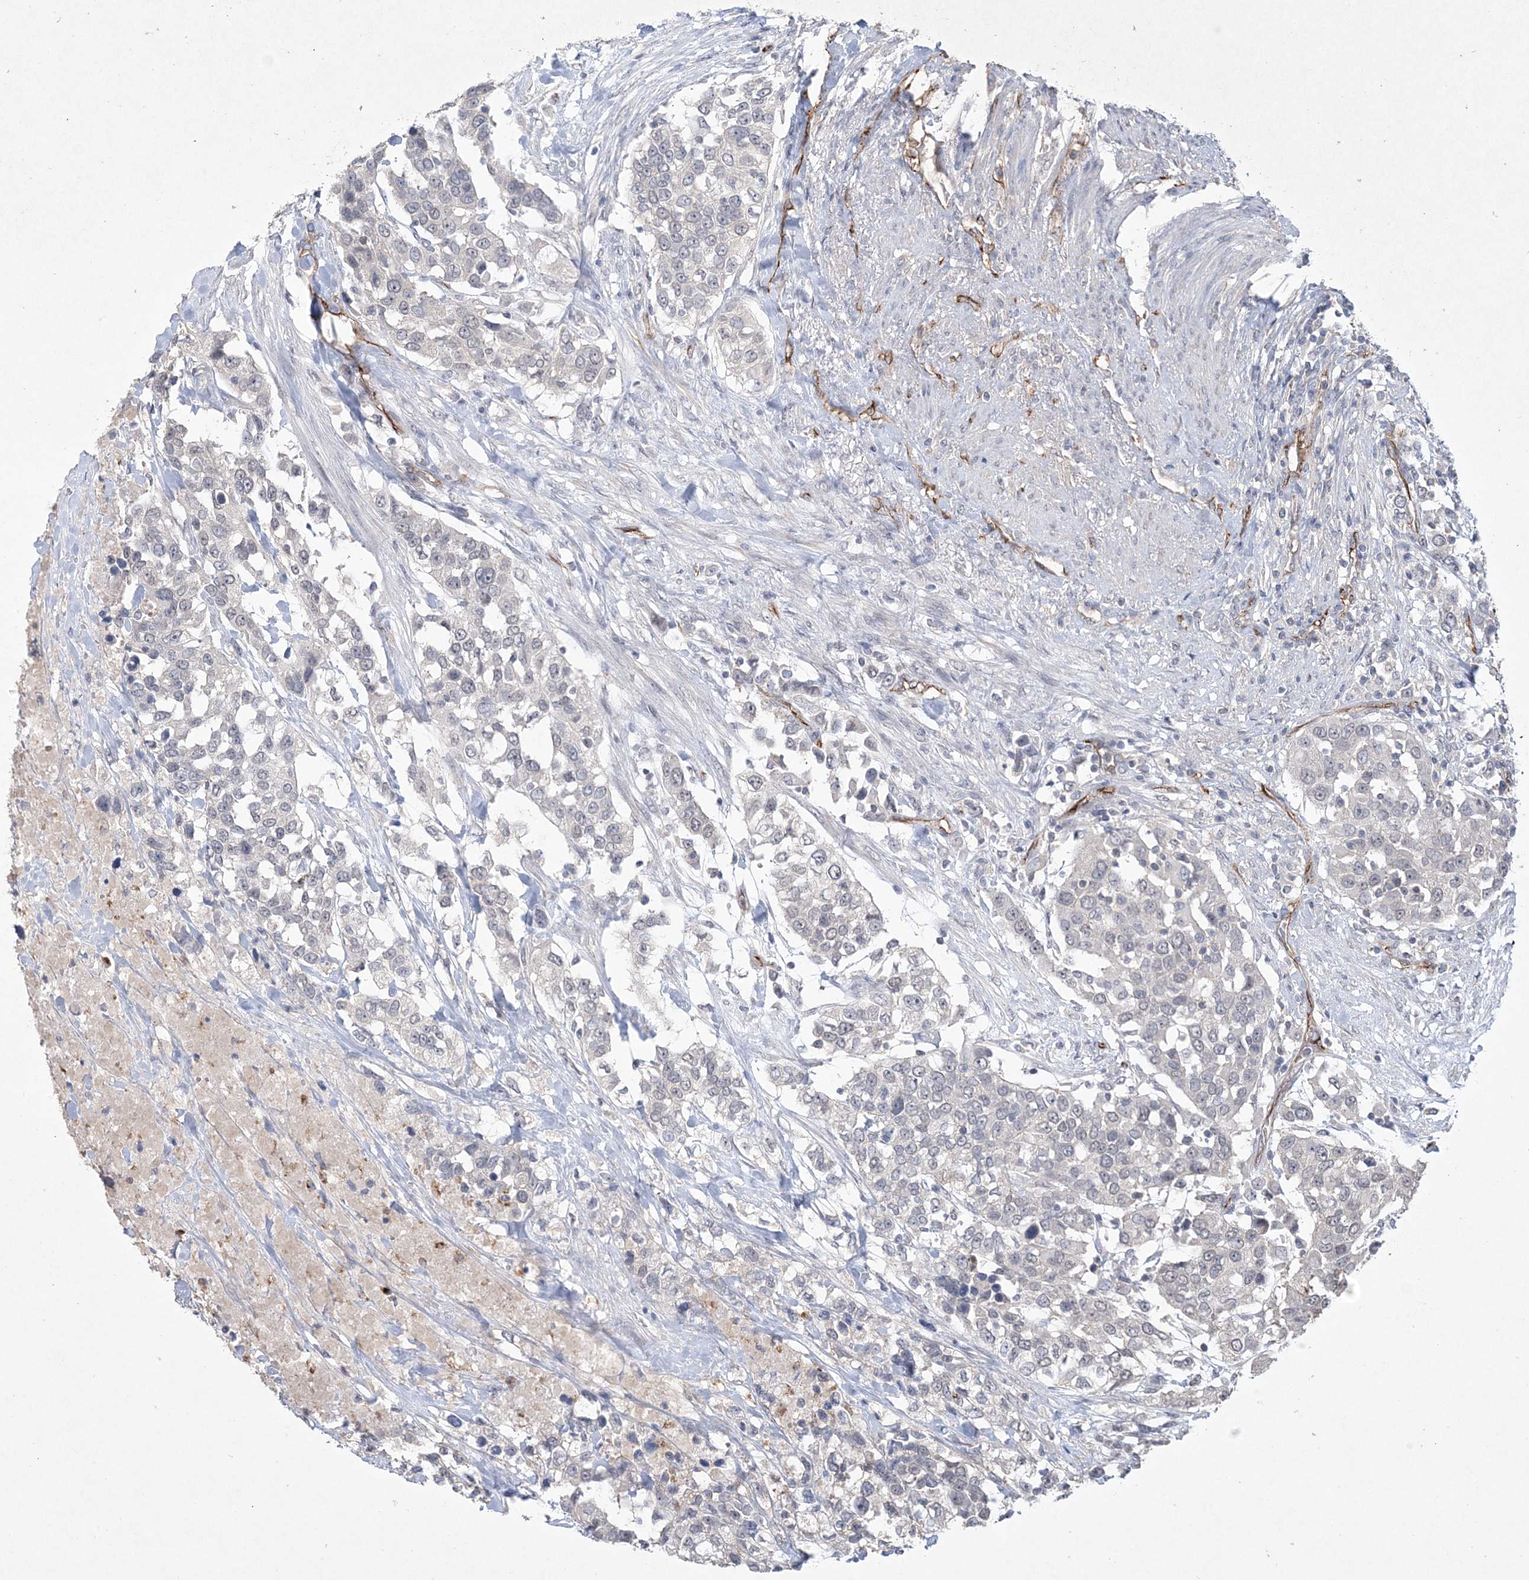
{"staining": {"intensity": "negative", "quantity": "none", "location": "none"}, "tissue": "urothelial cancer", "cell_type": "Tumor cells", "image_type": "cancer", "snomed": [{"axis": "morphology", "description": "Urothelial carcinoma, High grade"}, {"axis": "topography", "description": "Urinary bladder"}], "caption": "Immunohistochemical staining of high-grade urothelial carcinoma reveals no significant expression in tumor cells.", "gene": "DPCD", "patient": {"sex": "female", "age": 80}}